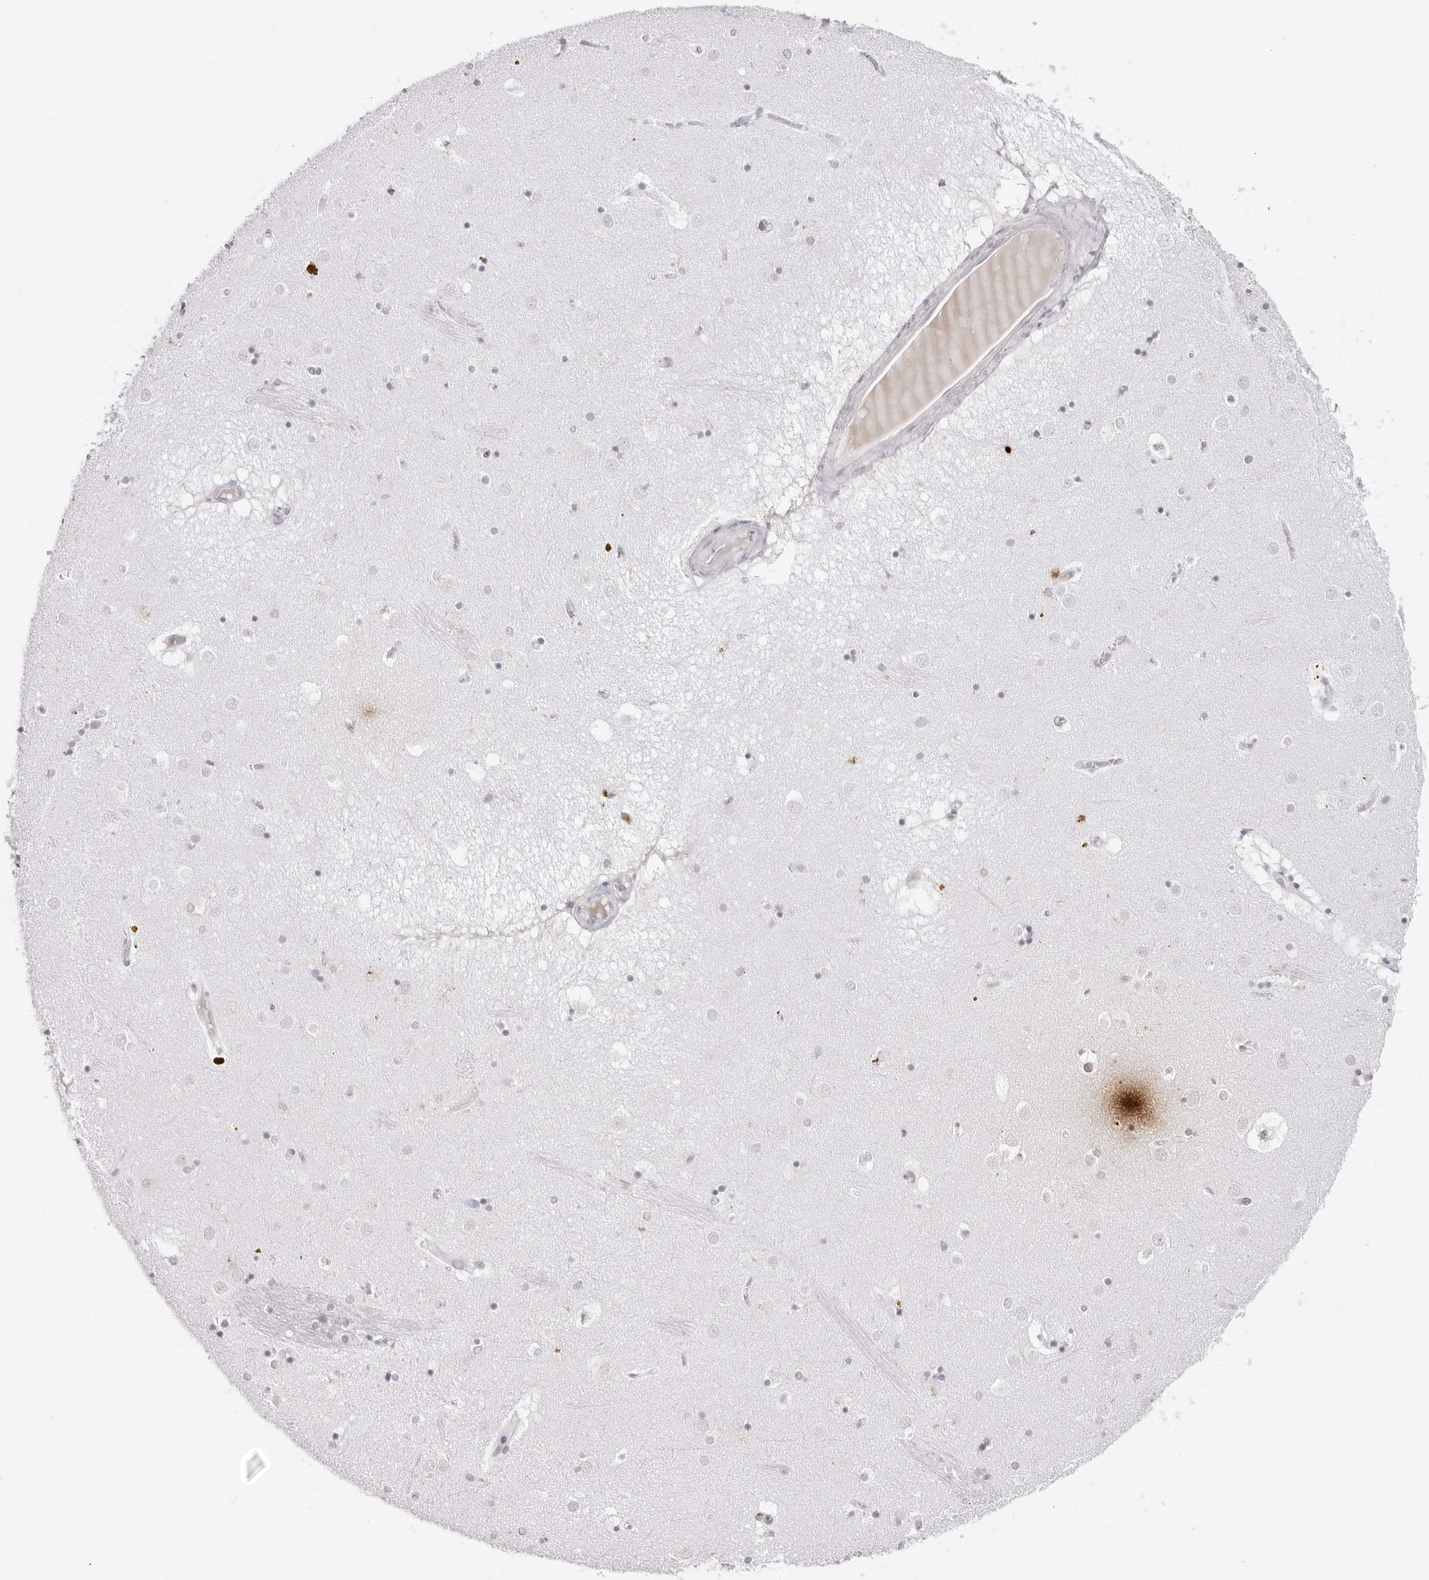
{"staining": {"intensity": "negative", "quantity": "none", "location": "none"}, "tissue": "caudate", "cell_type": "Glial cells", "image_type": "normal", "snomed": [{"axis": "morphology", "description": "Normal tissue, NOS"}, {"axis": "topography", "description": "Lateral ventricle wall"}], "caption": "Immunohistochemistry (IHC) histopathology image of unremarkable caudate stained for a protein (brown), which demonstrates no positivity in glial cells. (DAB (3,3'-diaminobenzidine) immunohistochemistry with hematoxylin counter stain).", "gene": "CST5", "patient": {"sex": "male", "age": 70}}